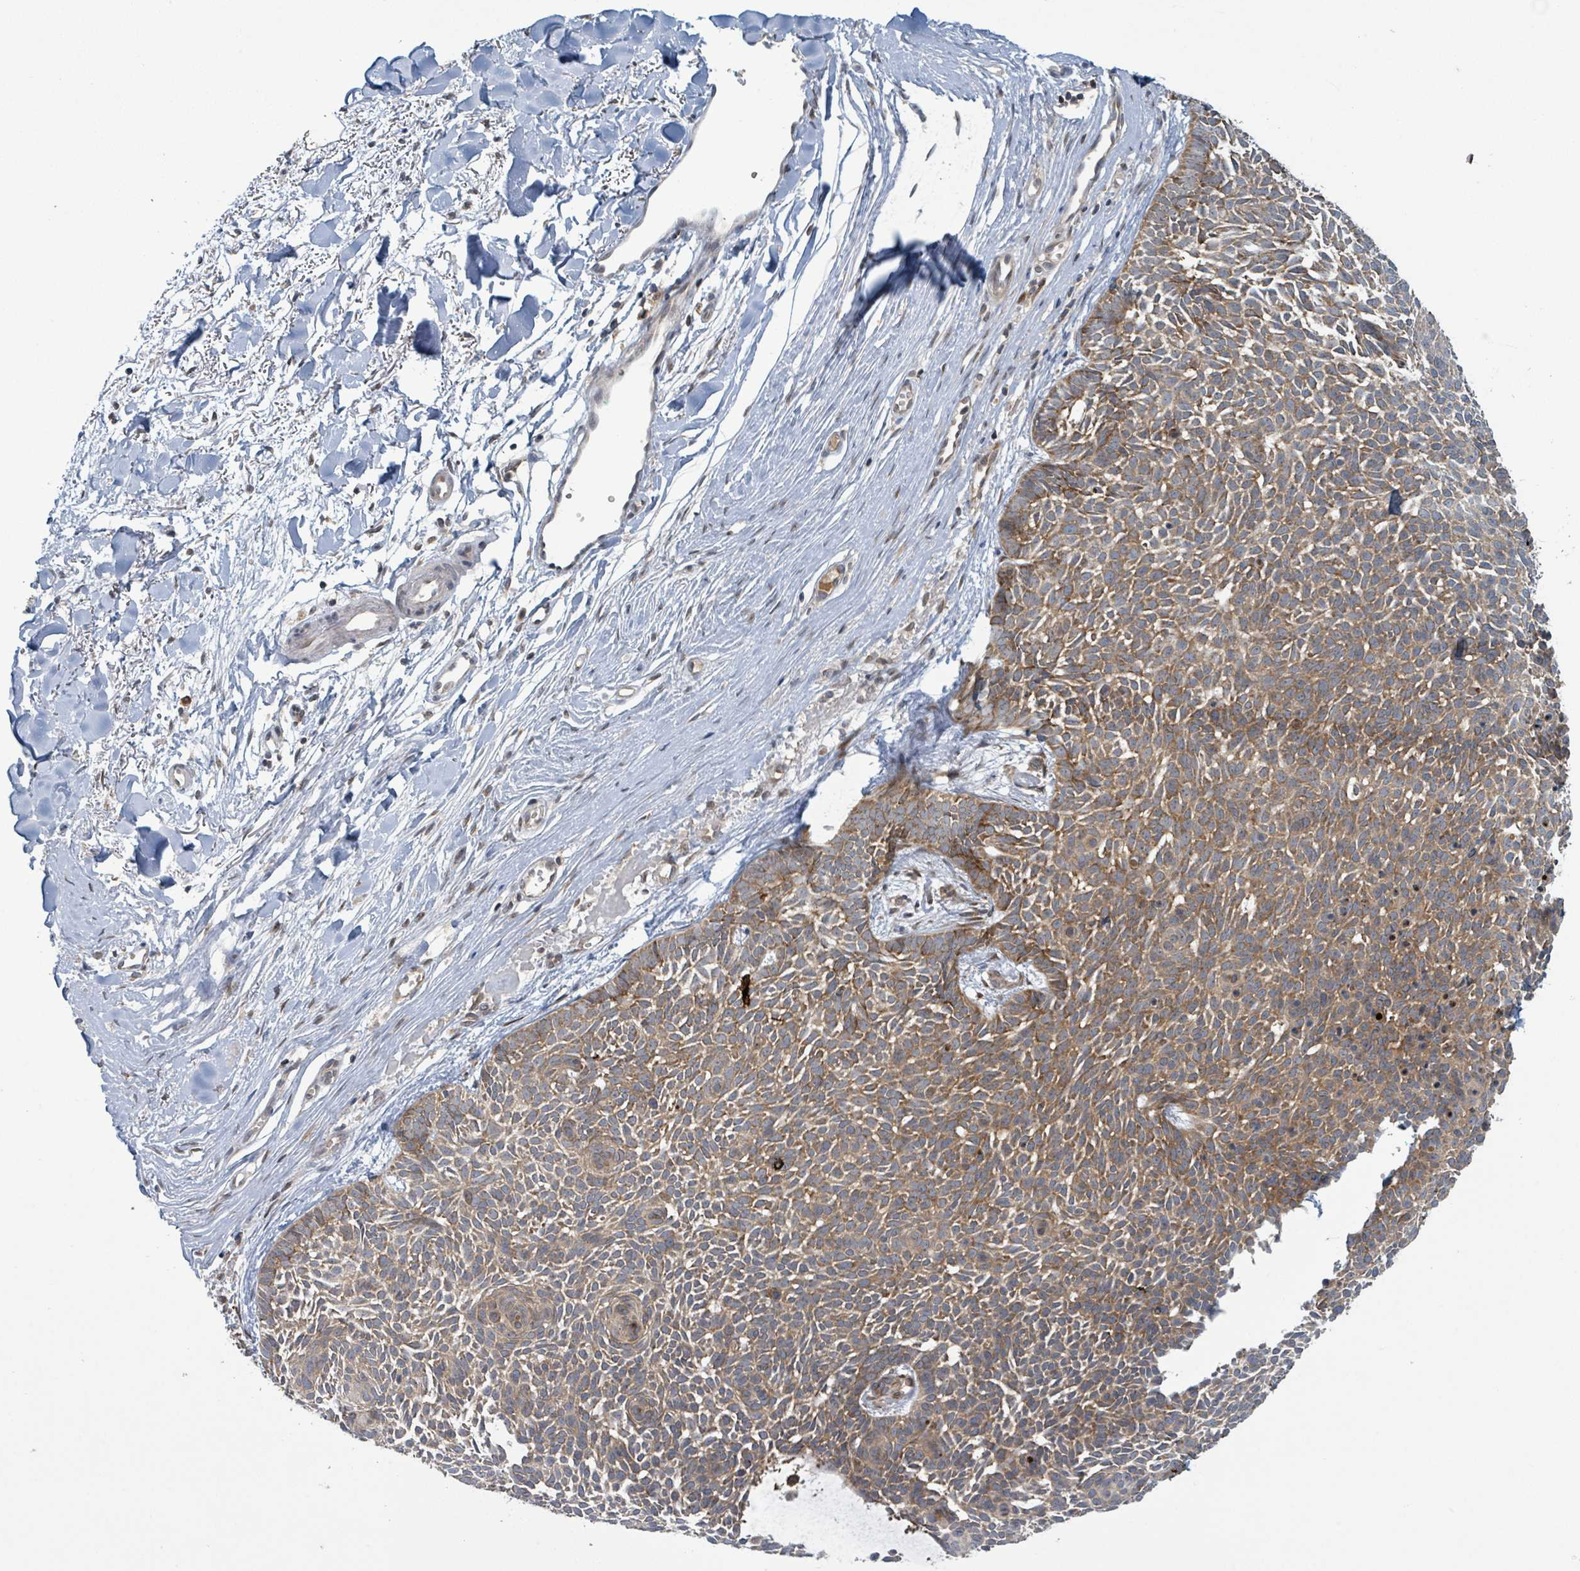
{"staining": {"intensity": "moderate", "quantity": ">75%", "location": "cytoplasmic/membranous"}, "tissue": "skin cancer", "cell_type": "Tumor cells", "image_type": "cancer", "snomed": [{"axis": "morphology", "description": "Basal cell carcinoma"}, {"axis": "topography", "description": "Skin"}], "caption": "Immunohistochemistry (IHC) of human skin basal cell carcinoma displays medium levels of moderate cytoplasmic/membranous positivity in approximately >75% of tumor cells. Using DAB (brown) and hematoxylin (blue) stains, captured at high magnification using brightfield microscopy.", "gene": "OR51E1", "patient": {"sex": "male", "age": 61}}